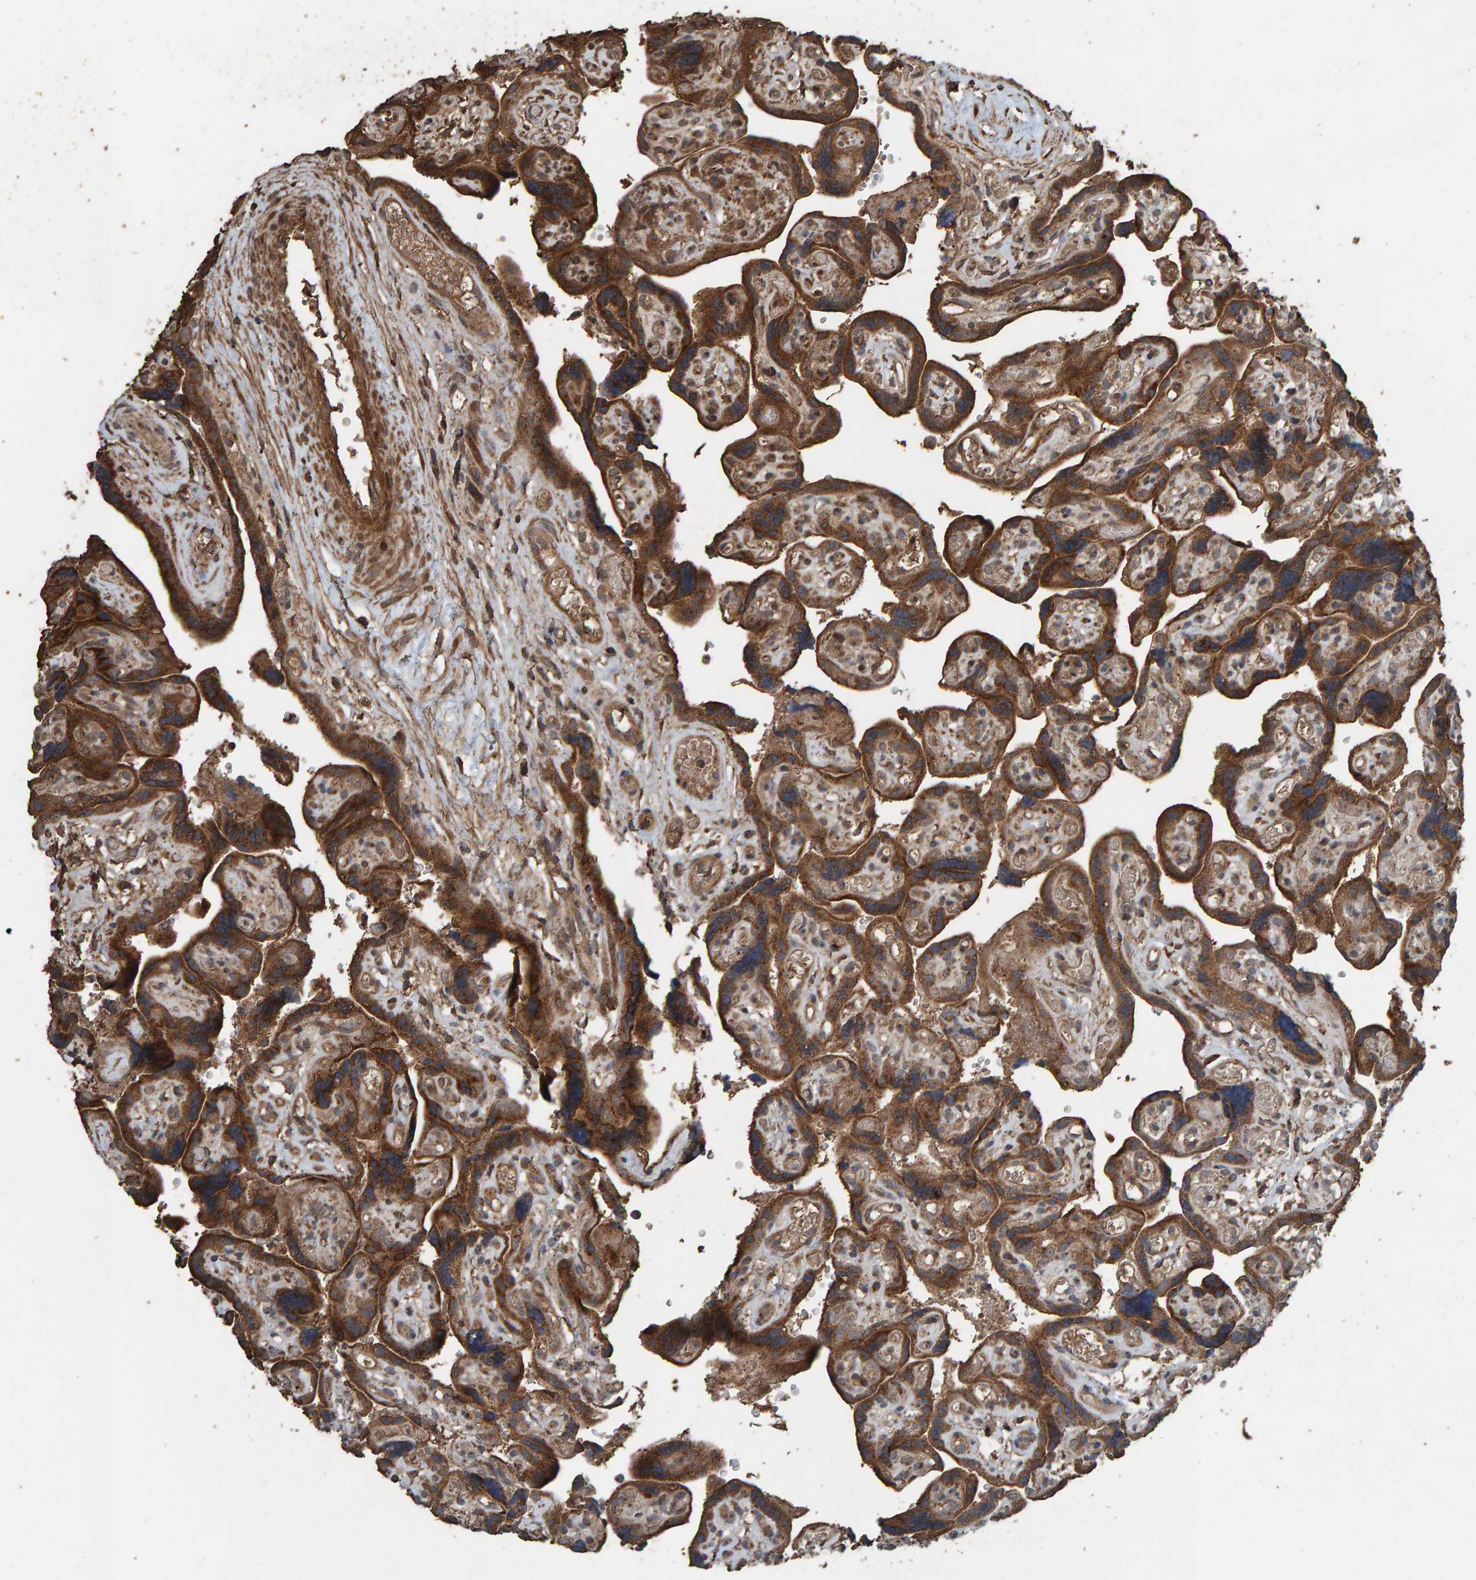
{"staining": {"intensity": "strong", "quantity": ">75%", "location": "cytoplasmic/membranous"}, "tissue": "placenta", "cell_type": "Decidual cells", "image_type": "normal", "snomed": [{"axis": "morphology", "description": "Normal tissue, NOS"}, {"axis": "topography", "description": "Placenta"}], "caption": "DAB (3,3'-diaminobenzidine) immunohistochemical staining of benign human placenta exhibits strong cytoplasmic/membranous protein positivity in approximately >75% of decidual cells. (DAB (3,3'-diaminobenzidine) IHC, brown staining for protein, blue staining for nuclei).", "gene": "DUS1L", "patient": {"sex": "female", "age": 30}}